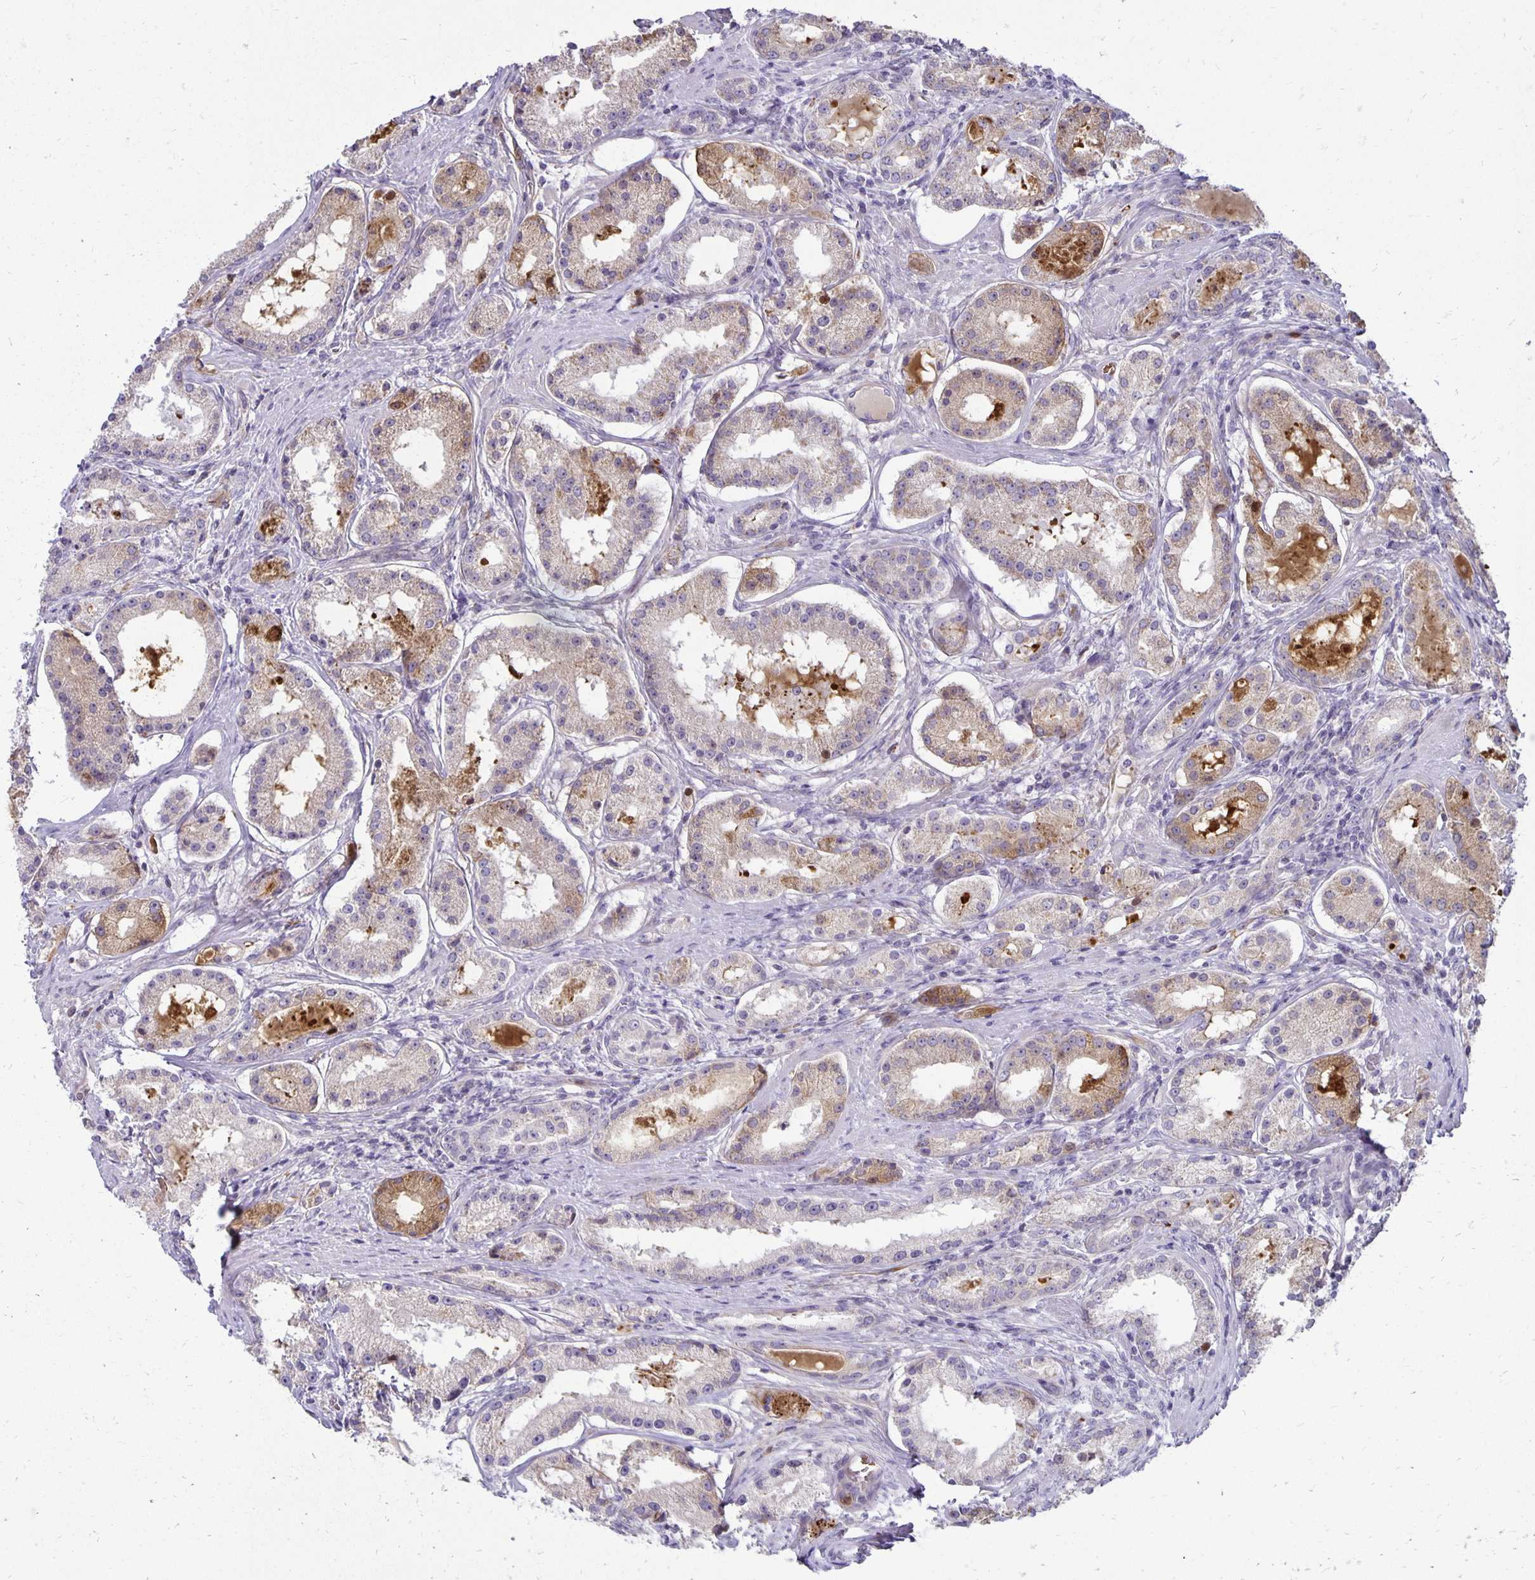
{"staining": {"intensity": "weak", "quantity": "<25%", "location": "cytoplasmic/membranous"}, "tissue": "prostate cancer", "cell_type": "Tumor cells", "image_type": "cancer", "snomed": [{"axis": "morphology", "description": "Adenocarcinoma, Low grade"}, {"axis": "topography", "description": "Prostate"}], "caption": "The micrograph shows no staining of tumor cells in prostate cancer (low-grade adenocarcinoma).", "gene": "FN3K", "patient": {"sex": "male", "age": 57}}